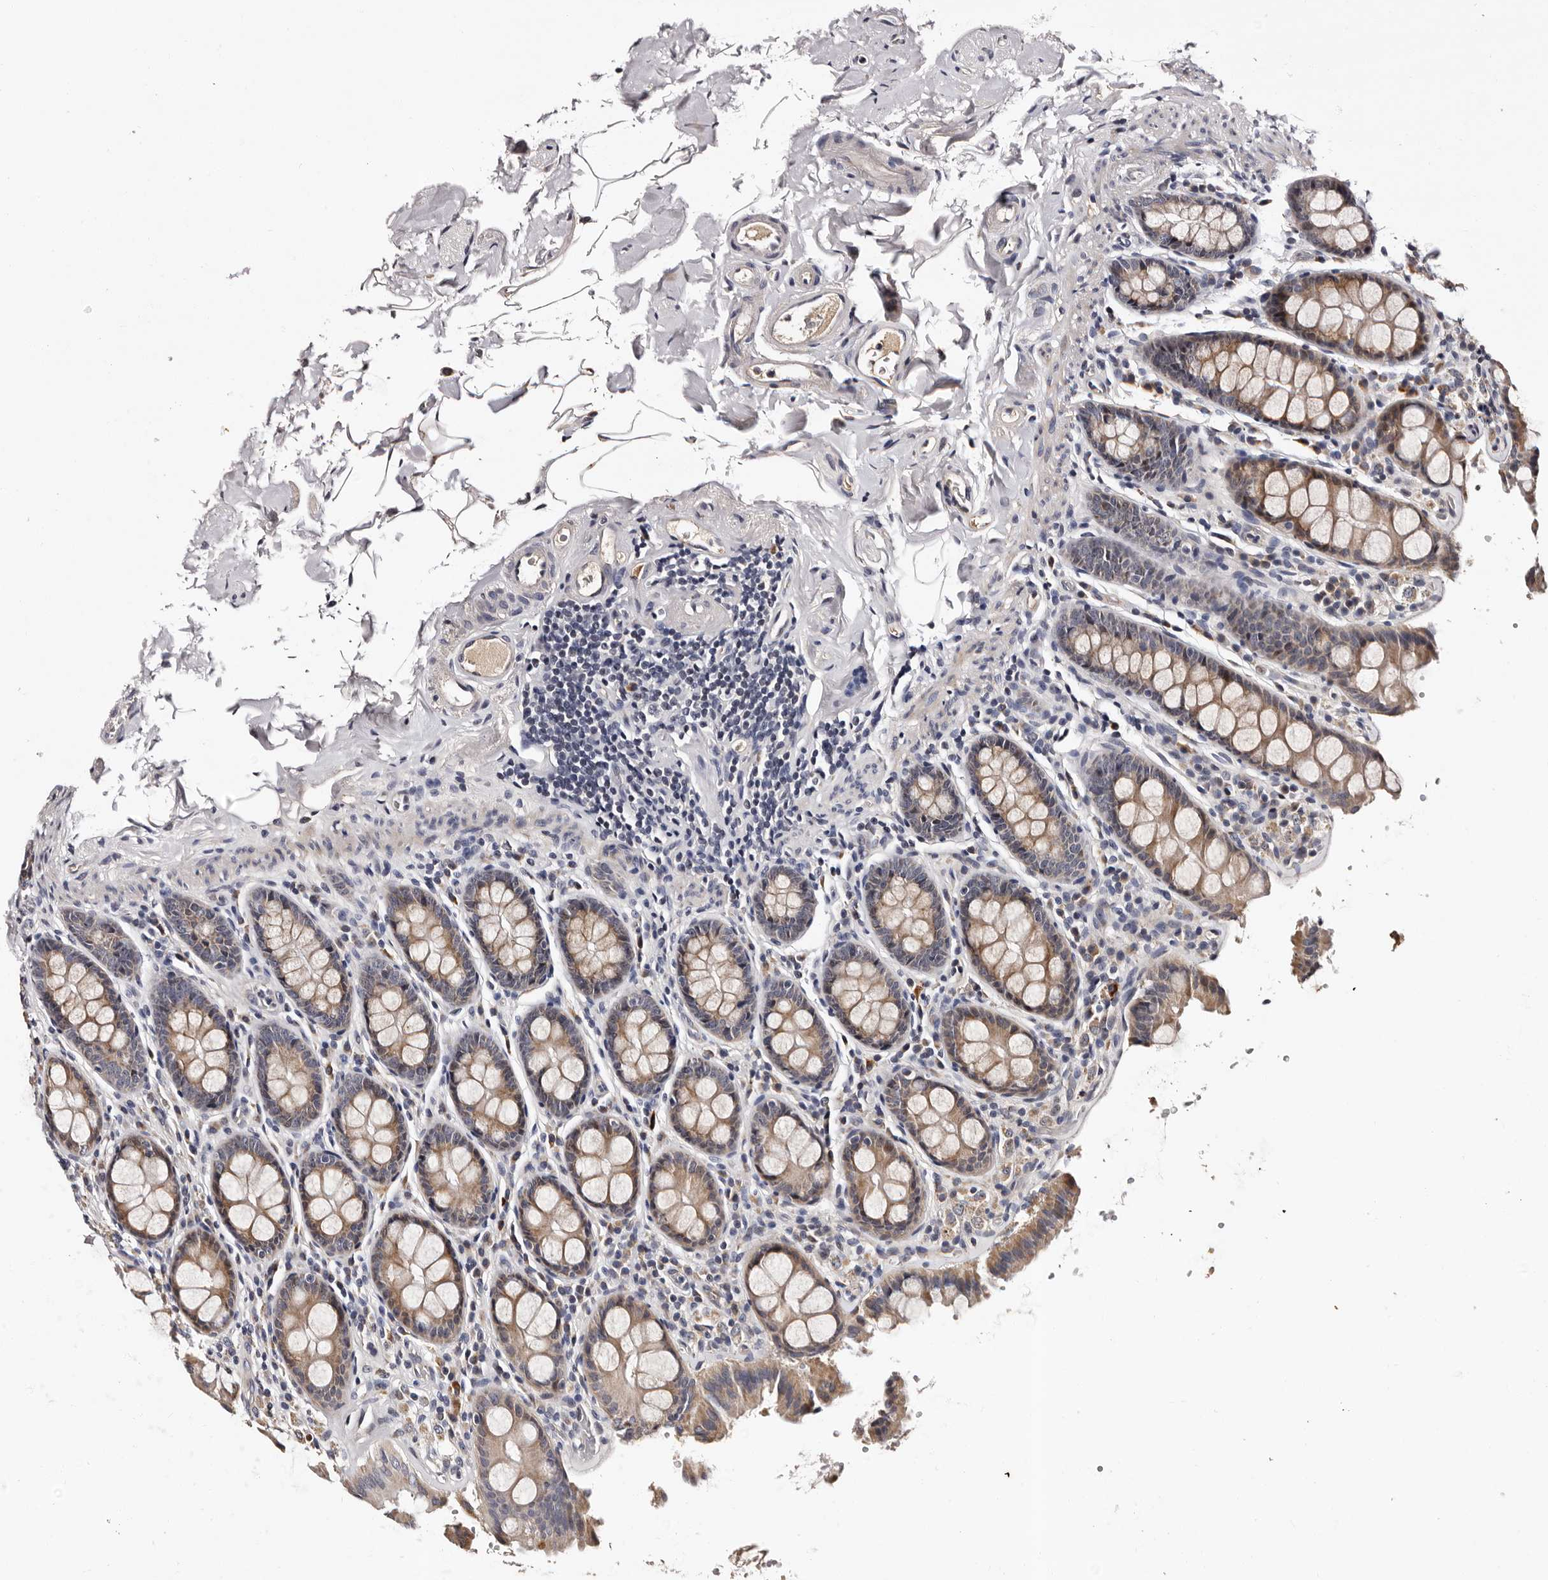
{"staining": {"intensity": "weak", "quantity": "25%-75%", "location": "cytoplasmic/membranous"}, "tissue": "colon", "cell_type": "Endothelial cells", "image_type": "normal", "snomed": [{"axis": "morphology", "description": "Normal tissue, NOS"}, {"axis": "topography", "description": "Colon"}, {"axis": "topography", "description": "Peripheral nerve tissue"}], "caption": "Immunohistochemical staining of unremarkable colon displays low levels of weak cytoplasmic/membranous positivity in about 25%-75% of endothelial cells. The protein of interest is shown in brown color, while the nuclei are stained blue.", "gene": "TAF4B", "patient": {"sex": "female", "age": 61}}